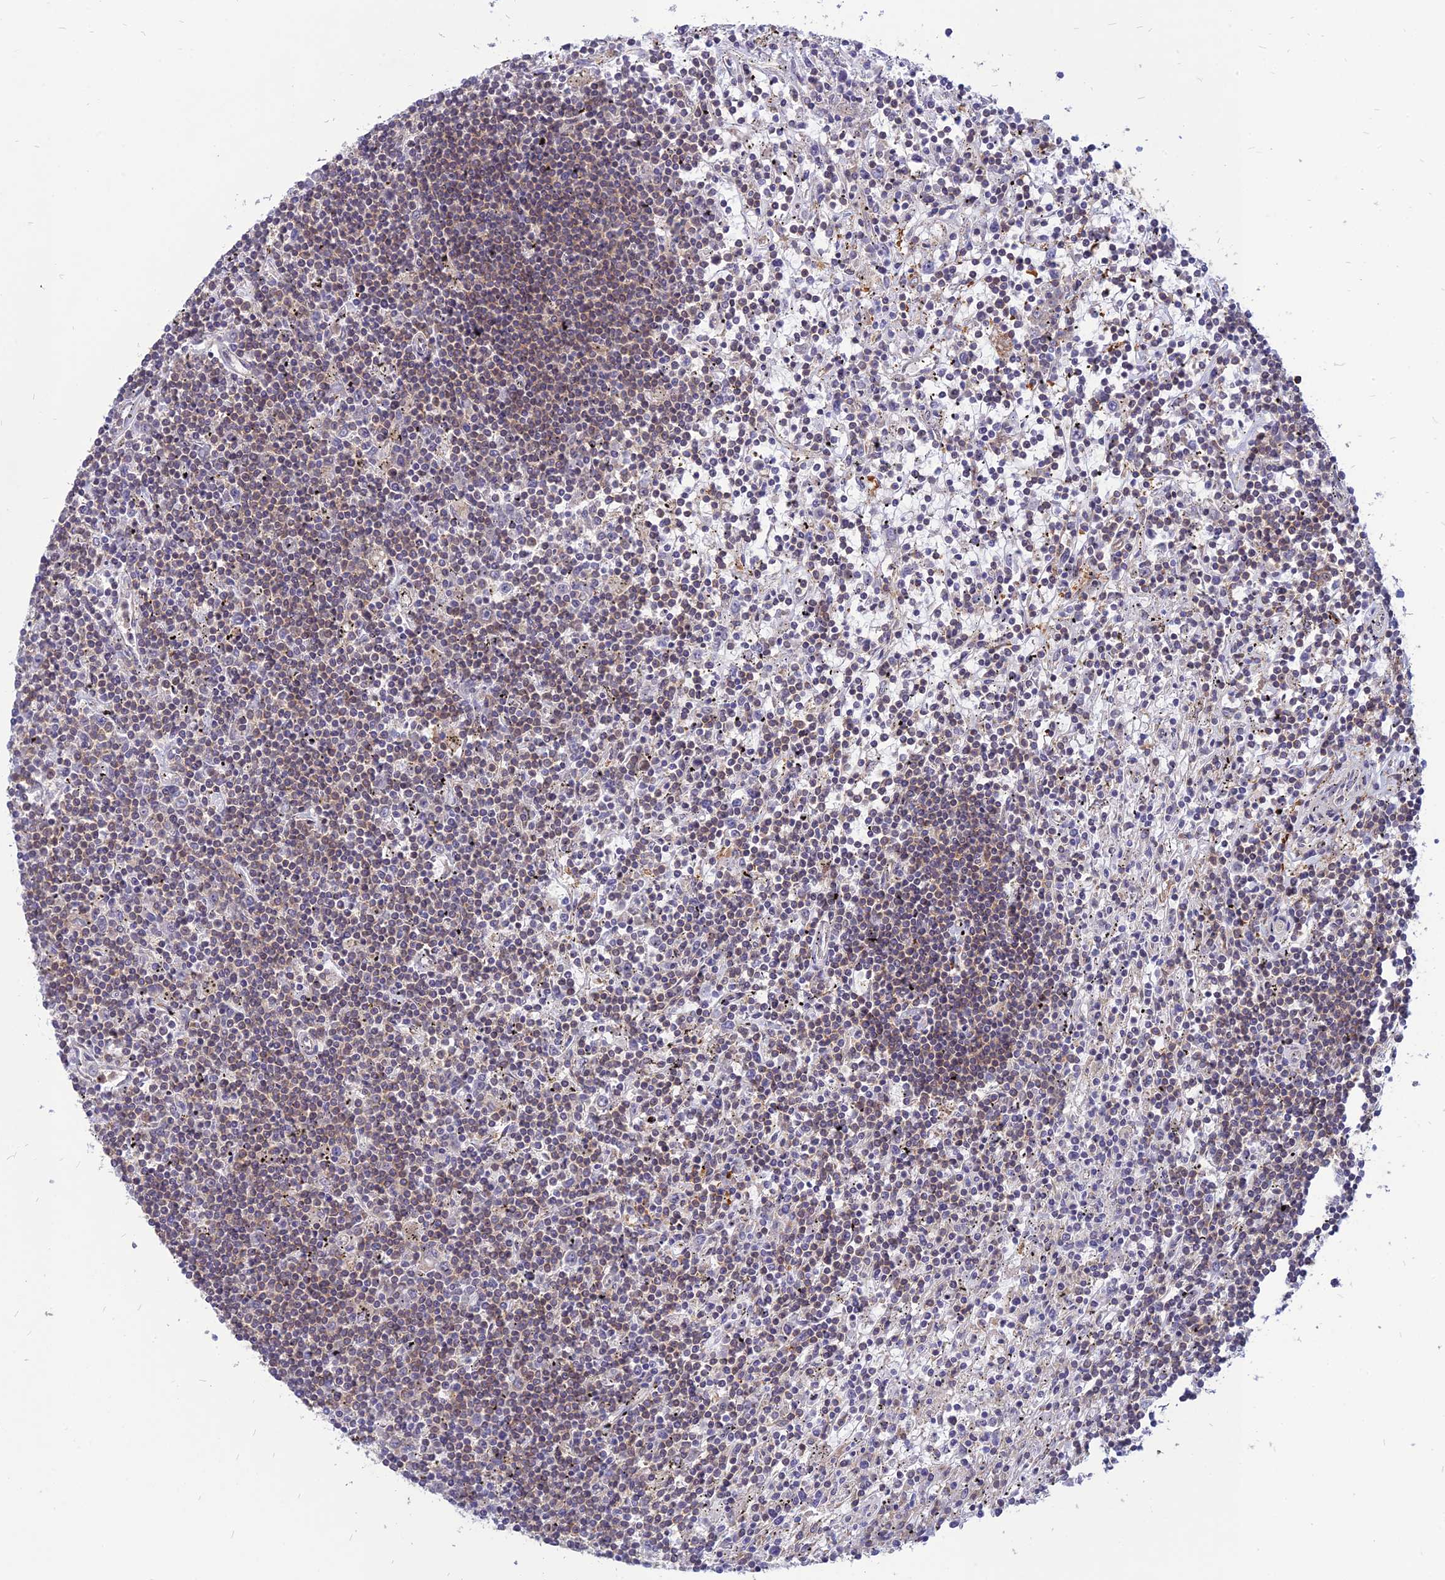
{"staining": {"intensity": "negative", "quantity": "none", "location": "none"}, "tissue": "lymphoma", "cell_type": "Tumor cells", "image_type": "cancer", "snomed": [{"axis": "morphology", "description": "Malignant lymphoma, non-Hodgkin's type, Low grade"}, {"axis": "topography", "description": "Spleen"}], "caption": "An immunohistochemistry micrograph of lymphoma is shown. There is no staining in tumor cells of lymphoma.", "gene": "PHKA2", "patient": {"sex": "male", "age": 76}}